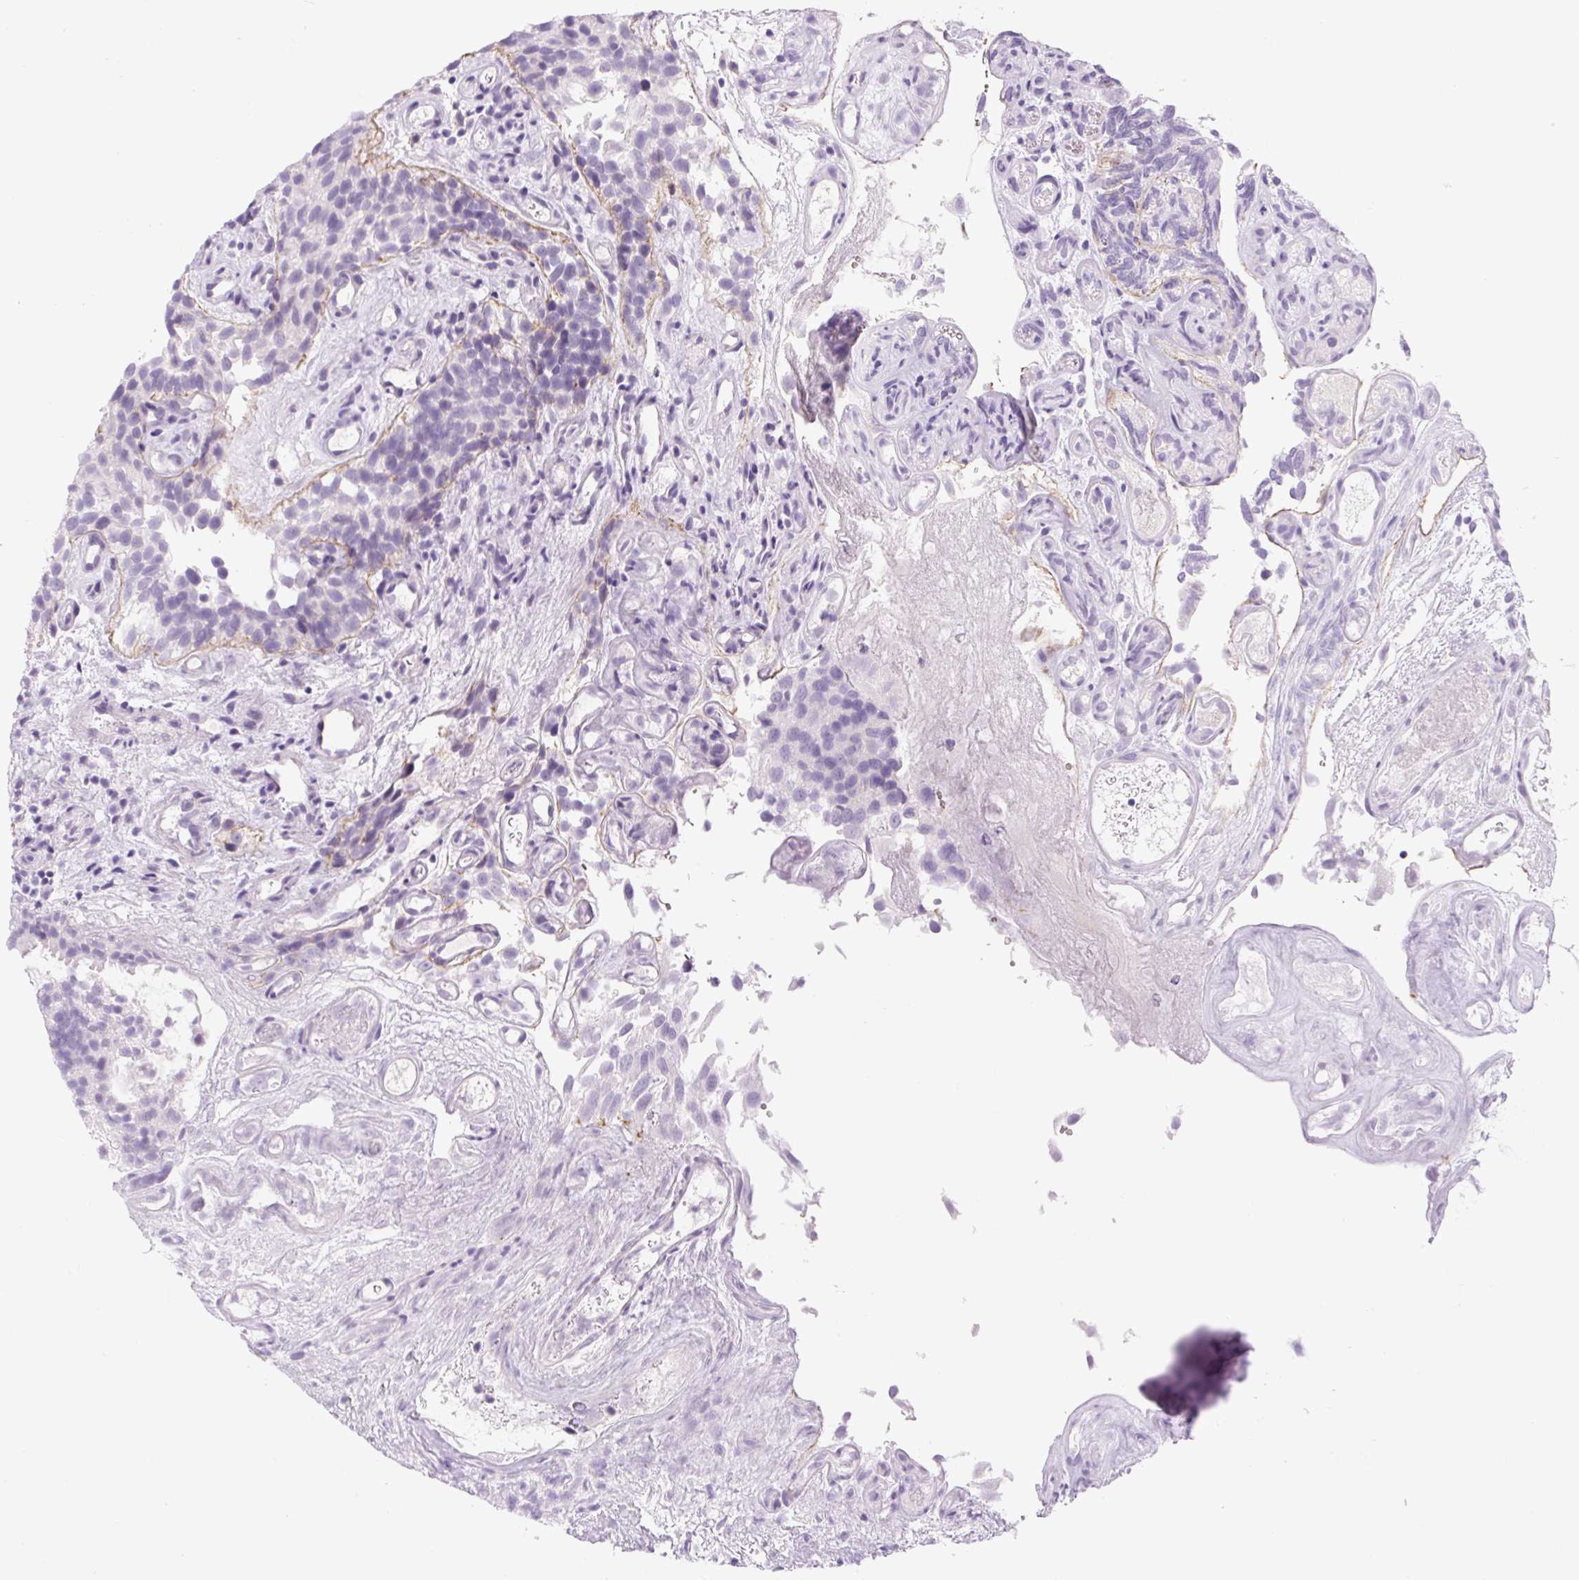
{"staining": {"intensity": "negative", "quantity": "none", "location": "none"}, "tissue": "urothelial cancer", "cell_type": "Tumor cells", "image_type": "cancer", "snomed": [{"axis": "morphology", "description": "Urothelial carcinoma, NOS"}, {"axis": "topography", "description": "Urinary bladder"}], "caption": "The photomicrograph reveals no staining of tumor cells in transitional cell carcinoma.", "gene": "COL9A2", "patient": {"sex": "male", "age": 87}}